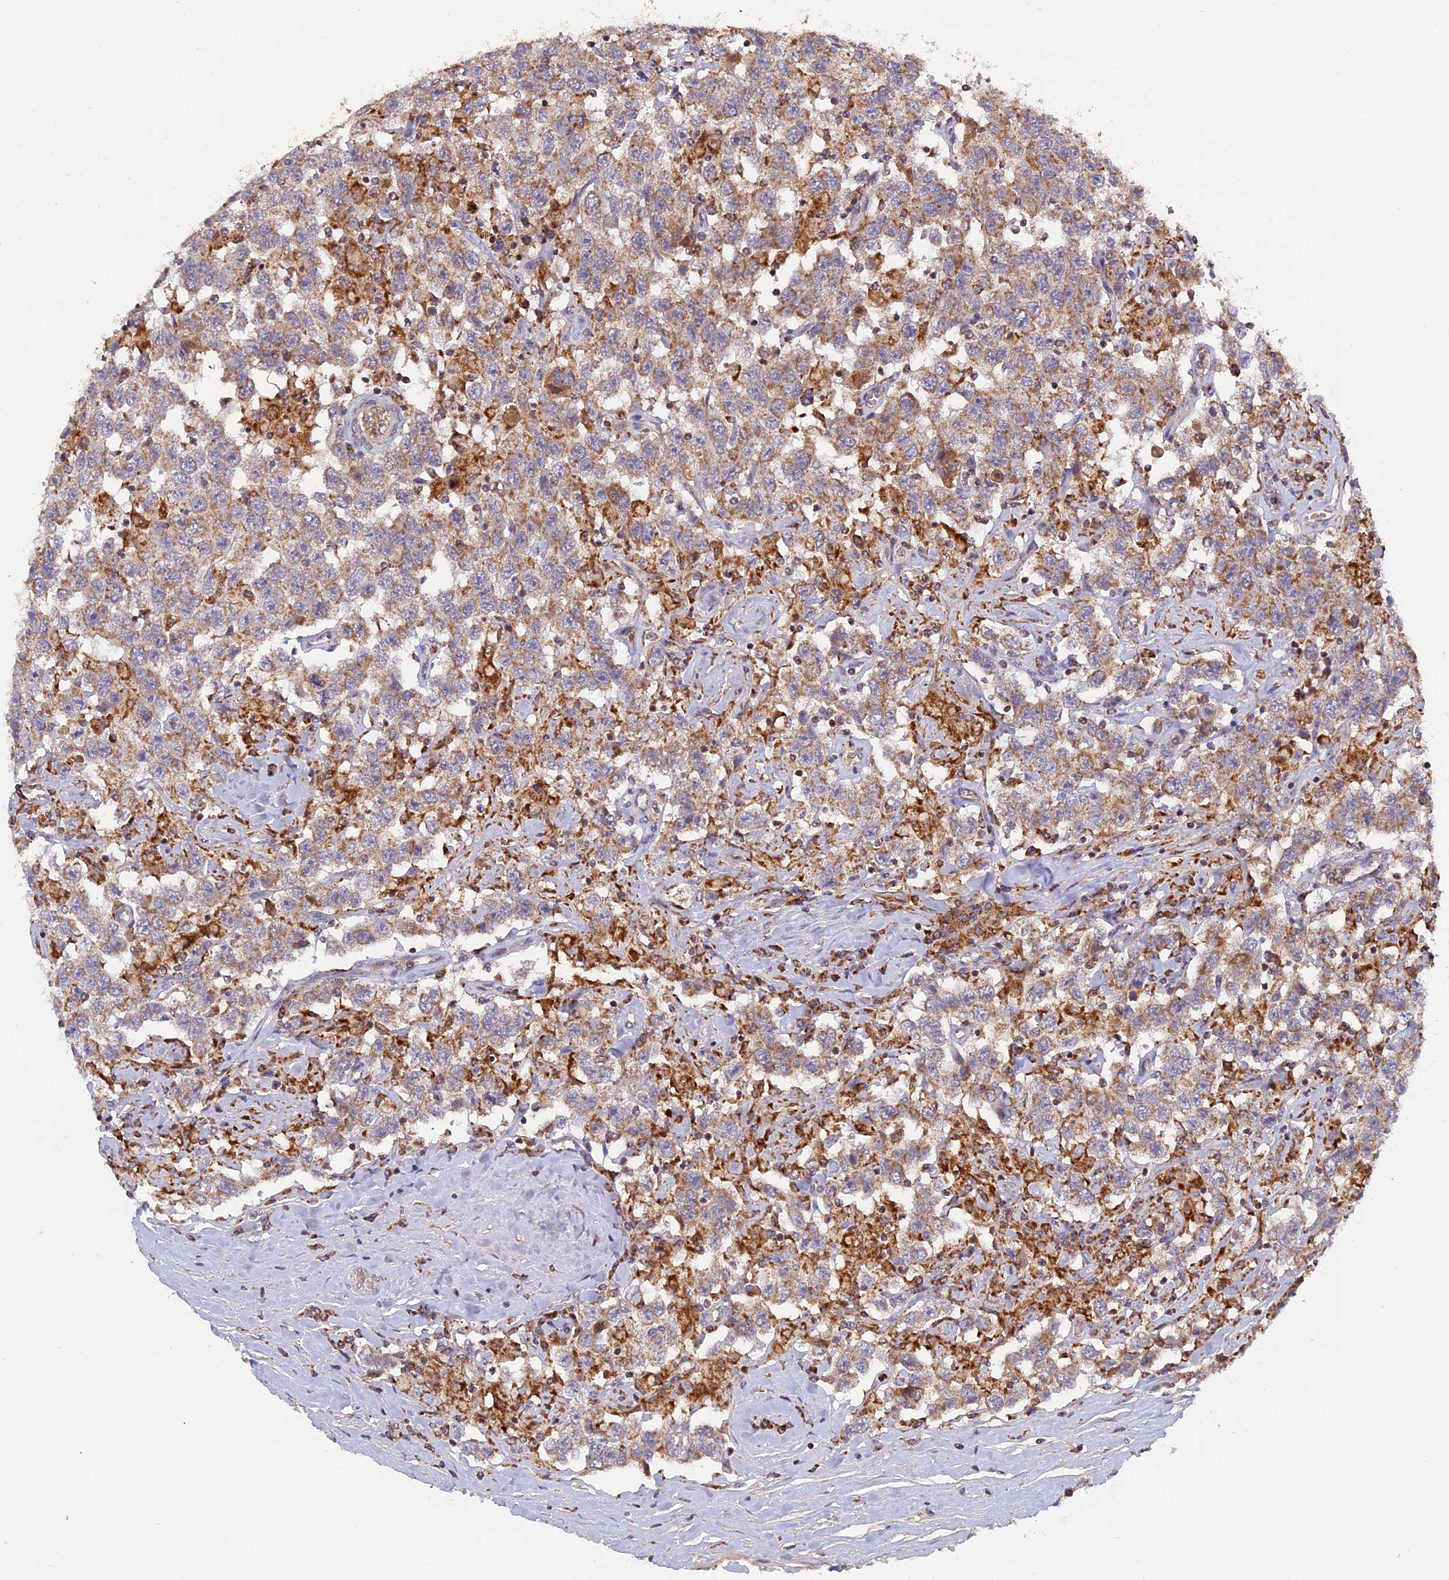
{"staining": {"intensity": "weak", "quantity": "25%-75%", "location": "cytoplasmic/membranous"}, "tissue": "testis cancer", "cell_type": "Tumor cells", "image_type": "cancer", "snomed": [{"axis": "morphology", "description": "Seminoma, NOS"}, {"axis": "topography", "description": "Testis"}], "caption": "This histopathology image exhibits testis cancer stained with immunohistochemistry to label a protein in brown. The cytoplasmic/membranous of tumor cells show weak positivity for the protein. Nuclei are counter-stained blue.", "gene": "MPV17L", "patient": {"sex": "male", "age": 41}}